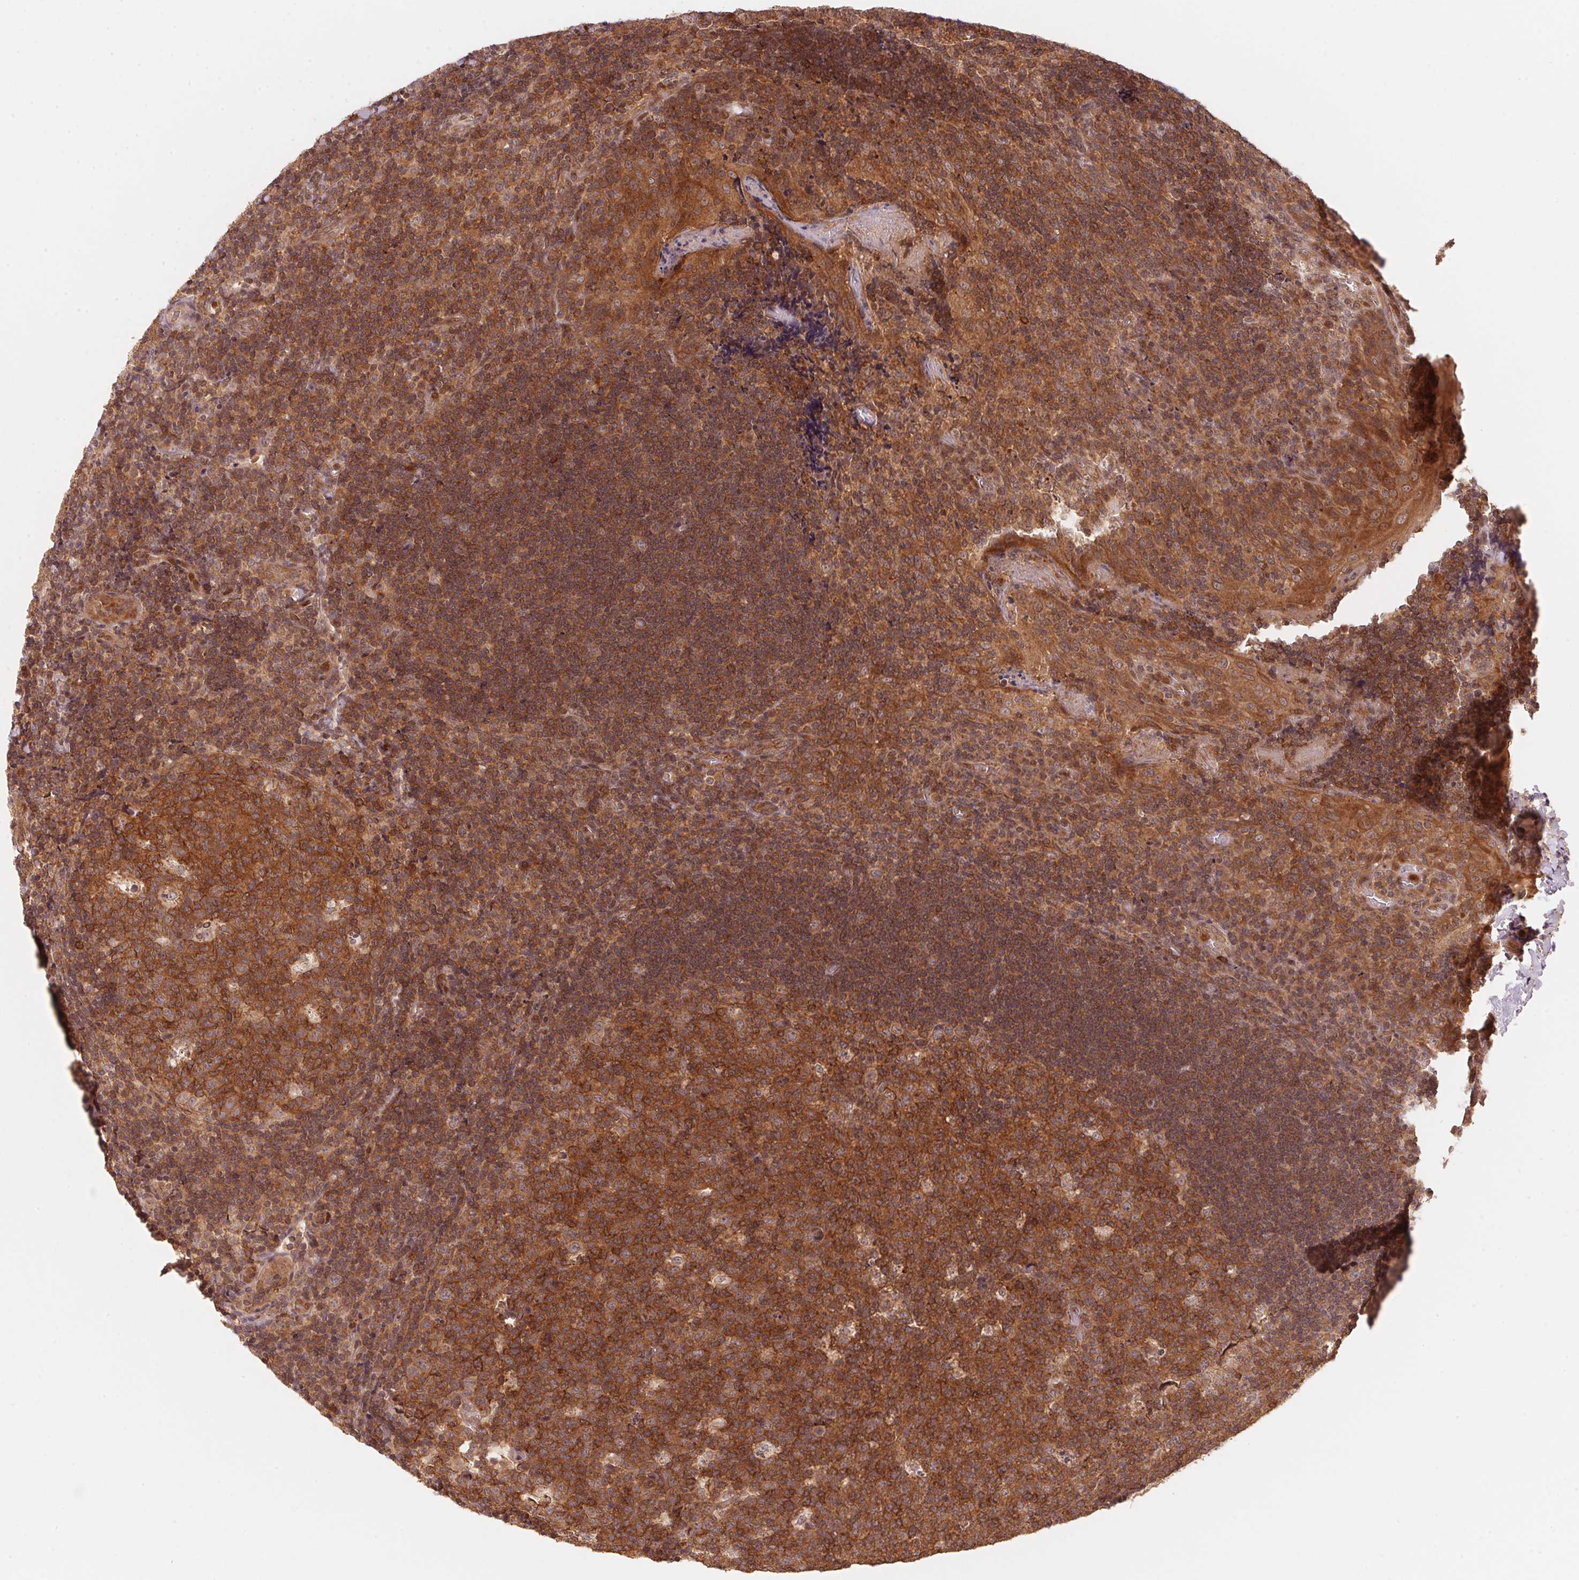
{"staining": {"intensity": "moderate", "quantity": ">75%", "location": "cytoplasmic/membranous,nuclear"}, "tissue": "tonsil", "cell_type": "Germinal center cells", "image_type": "normal", "snomed": [{"axis": "morphology", "description": "Normal tissue, NOS"}, {"axis": "topography", "description": "Tonsil"}], "caption": "Immunohistochemical staining of normal tonsil demonstrates medium levels of moderate cytoplasmic/membranous,nuclear expression in about >75% of germinal center cells. (Brightfield microscopy of DAB IHC at high magnification).", "gene": "CCDC102B", "patient": {"sex": "male", "age": 17}}